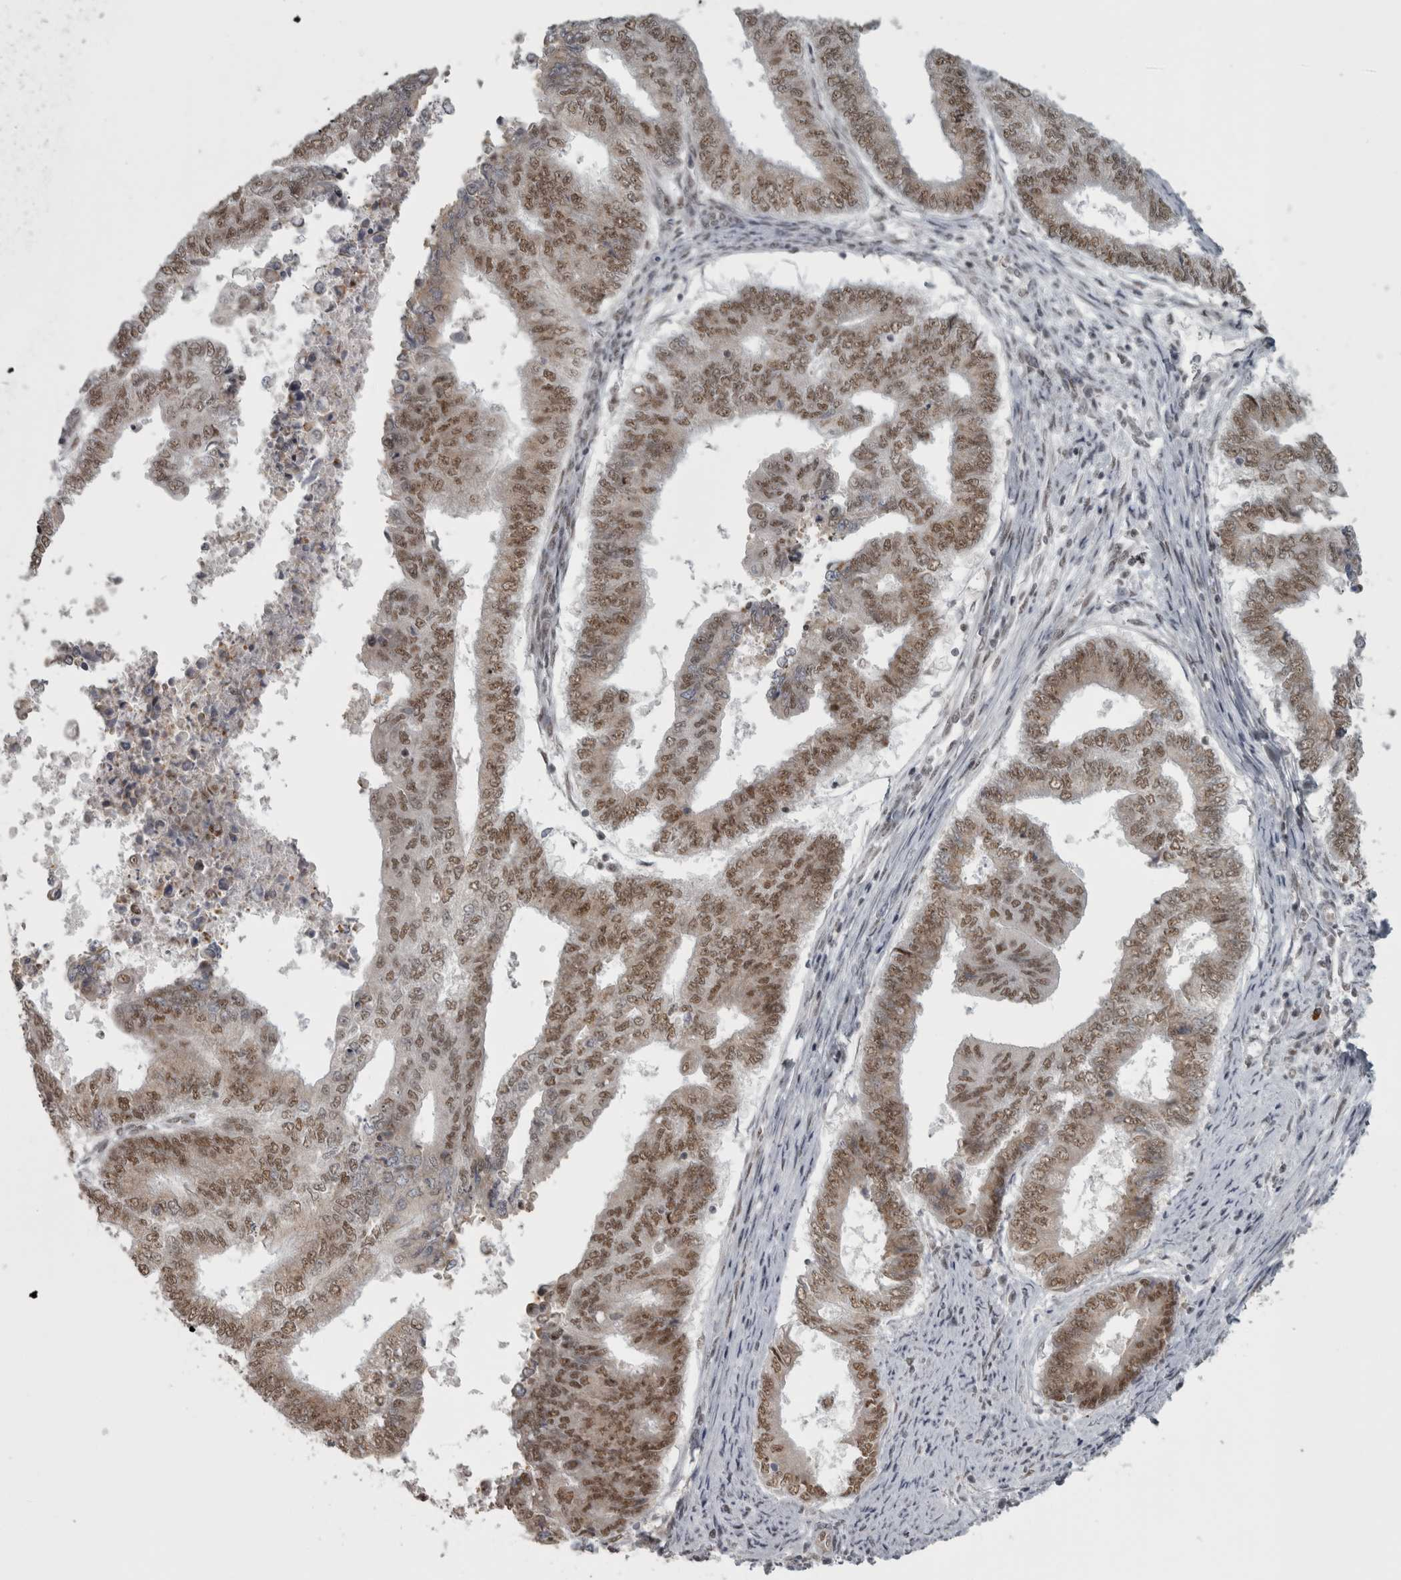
{"staining": {"intensity": "moderate", "quantity": ">75%", "location": "nuclear"}, "tissue": "endometrial cancer", "cell_type": "Tumor cells", "image_type": "cancer", "snomed": [{"axis": "morphology", "description": "Polyp, NOS"}, {"axis": "morphology", "description": "Adenocarcinoma, NOS"}, {"axis": "morphology", "description": "Adenoma, NOS"}, {"axis": "topography", "description": "Endometrium"}], "caption": "An image showing moderate nuclear expression in approximately >75% of tumor cells in endometrial cancer, as visualized by brown immunohistochemical staining.", "gene": "MICU3", "patient": {"sex": "female", "age": 79}}